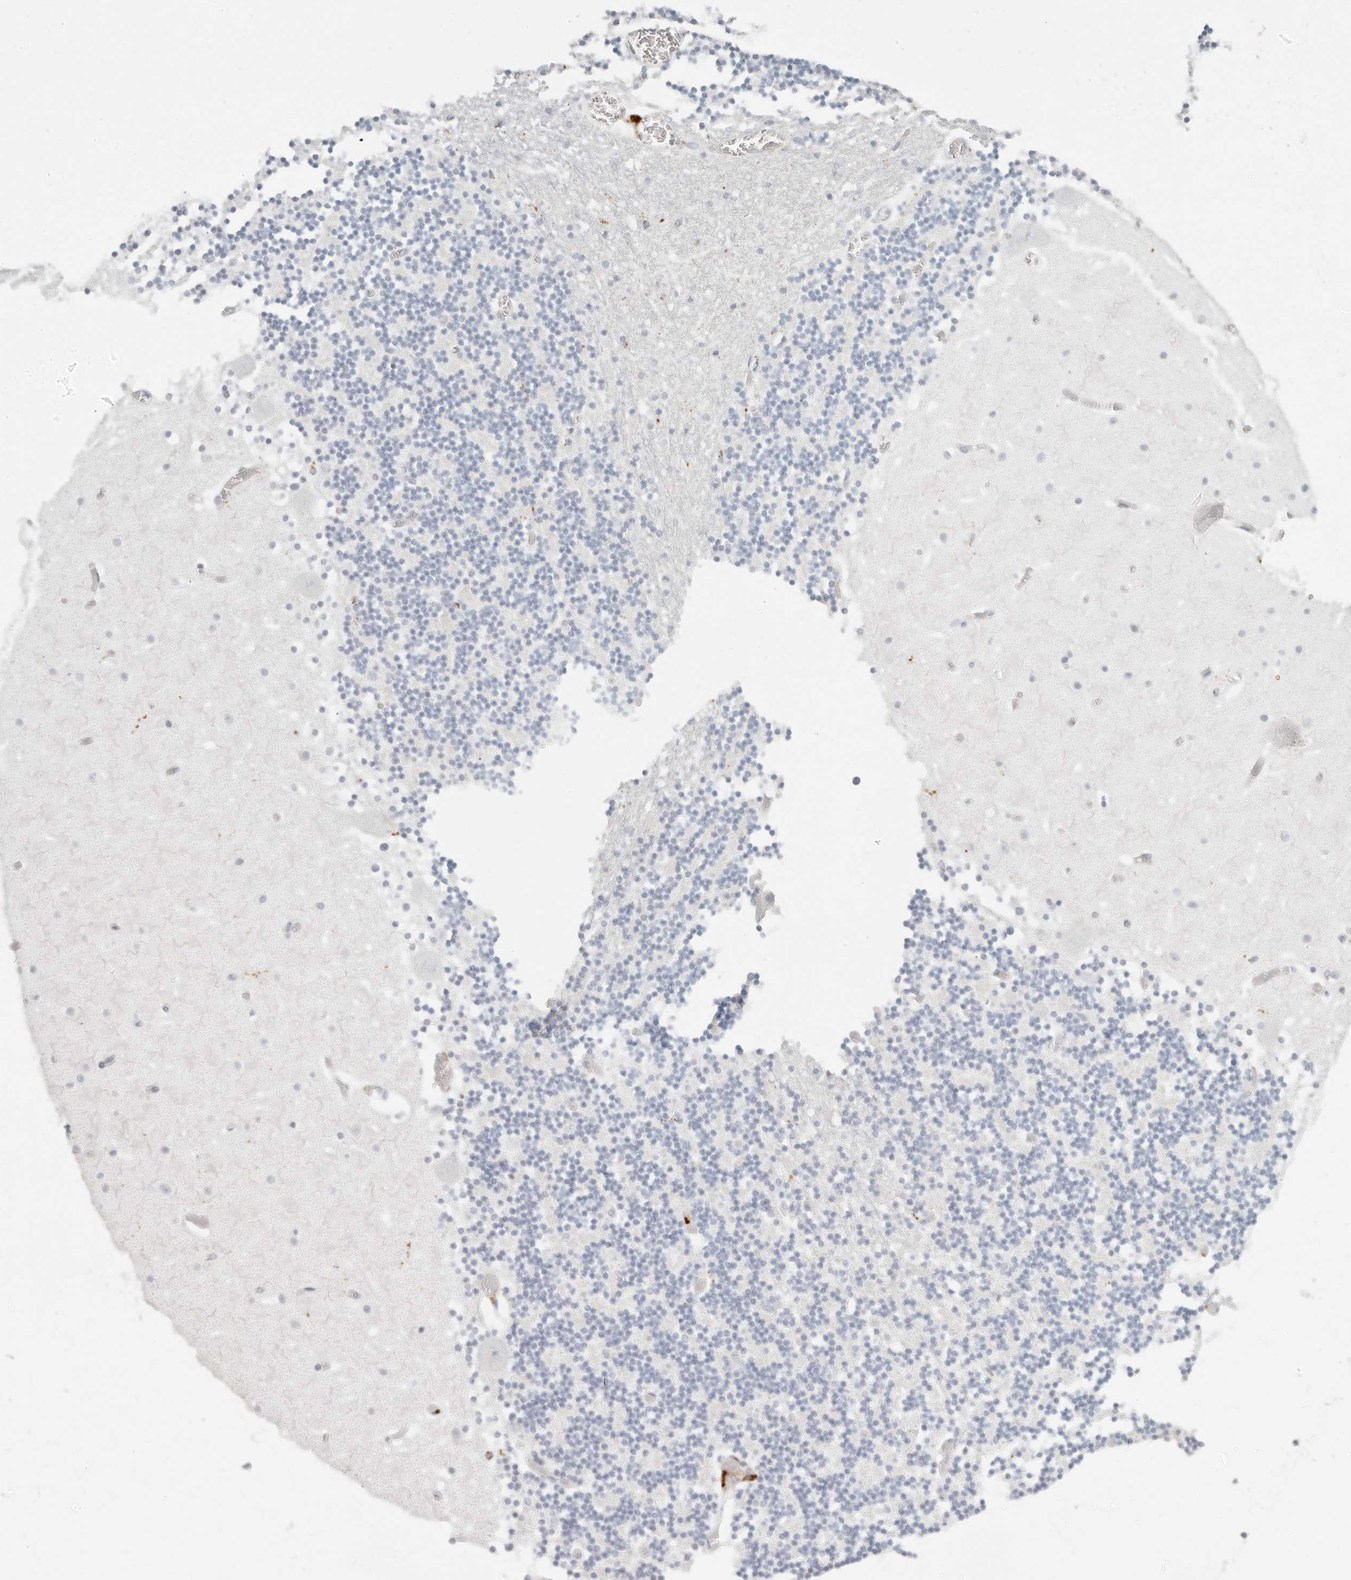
{"staining": {"intensity": "negative", "quantity": "none", "location": "none"}, "tissue": "cerebellum", "cell_type": "Cells in granular layer", "image_type": "normal", "snomed": [{"axis": "morphology", "description": "Normal tissue, NOS"}, {"axis": "topography", "description": "Cerebellum"}], "caption": "The histopathology image displays no significant staining in cells in granular layer of cerebellum.", "gene": "RNASET2", "patient": {"sex": "female", "age": 28}}